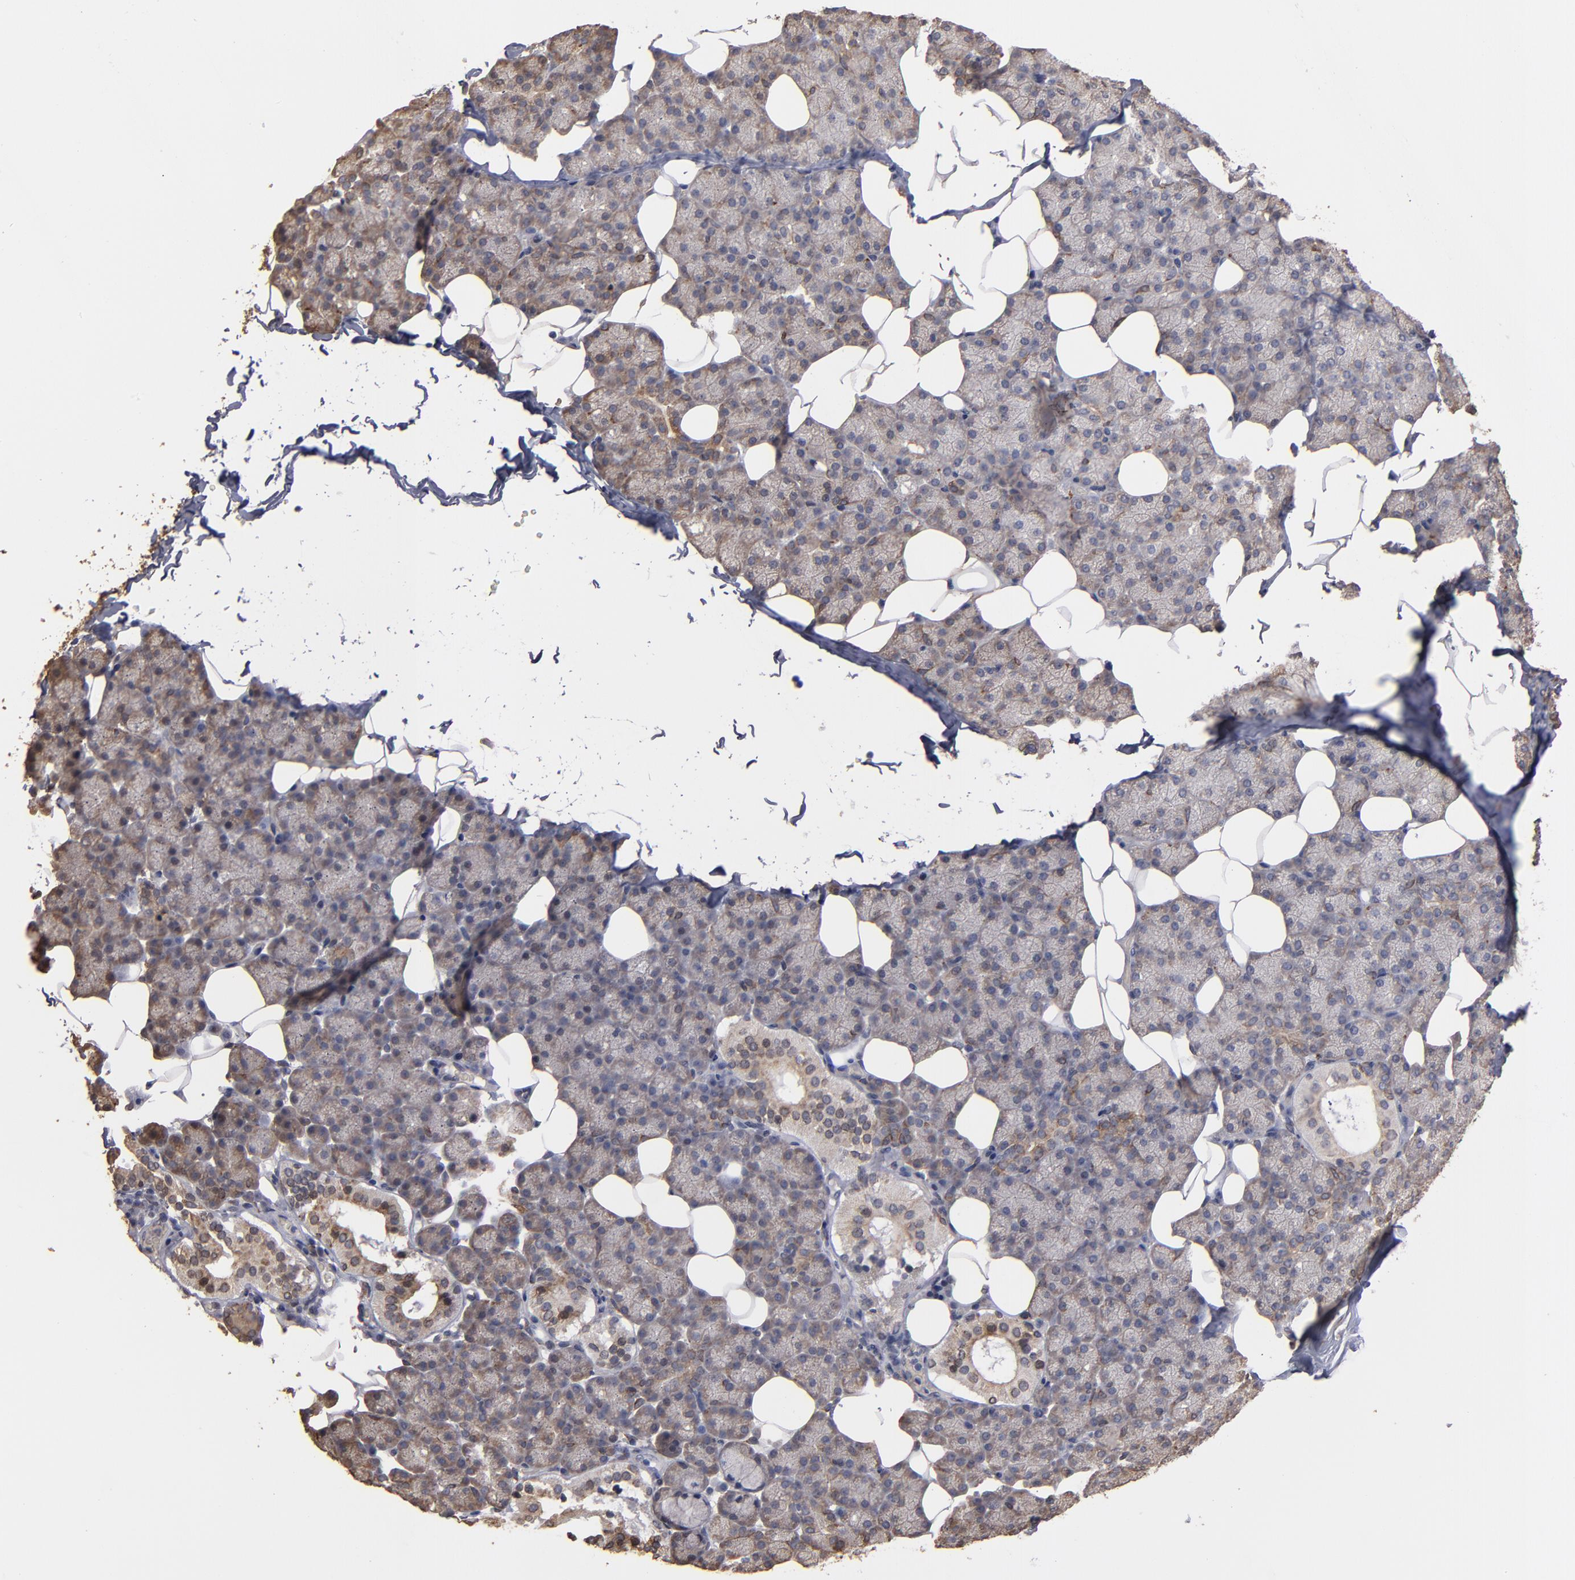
{"staining": {"intensity": "weak", "quantity": ">75%", "location": "cytoplasmic/membranous"}, "tissue": "salivary gland", "cell_type": "Glandular cells", "image_type": "normal", "snomed": [{"axis": "morphology", "description": "Normal tissue, NOS"}, {"axis": "topography", "description": "Lymph node"}, {"axis": "topography", "description": "Salivary gland"}], "caption": "Weak cytoplasmic/membranous staining for a protein is appreciated in about >75% of glandular cells of benign salivary gland using immunohistochemistry.", "gene": "PGRMC1", "patient": {"sex": "male", "age": 8}}